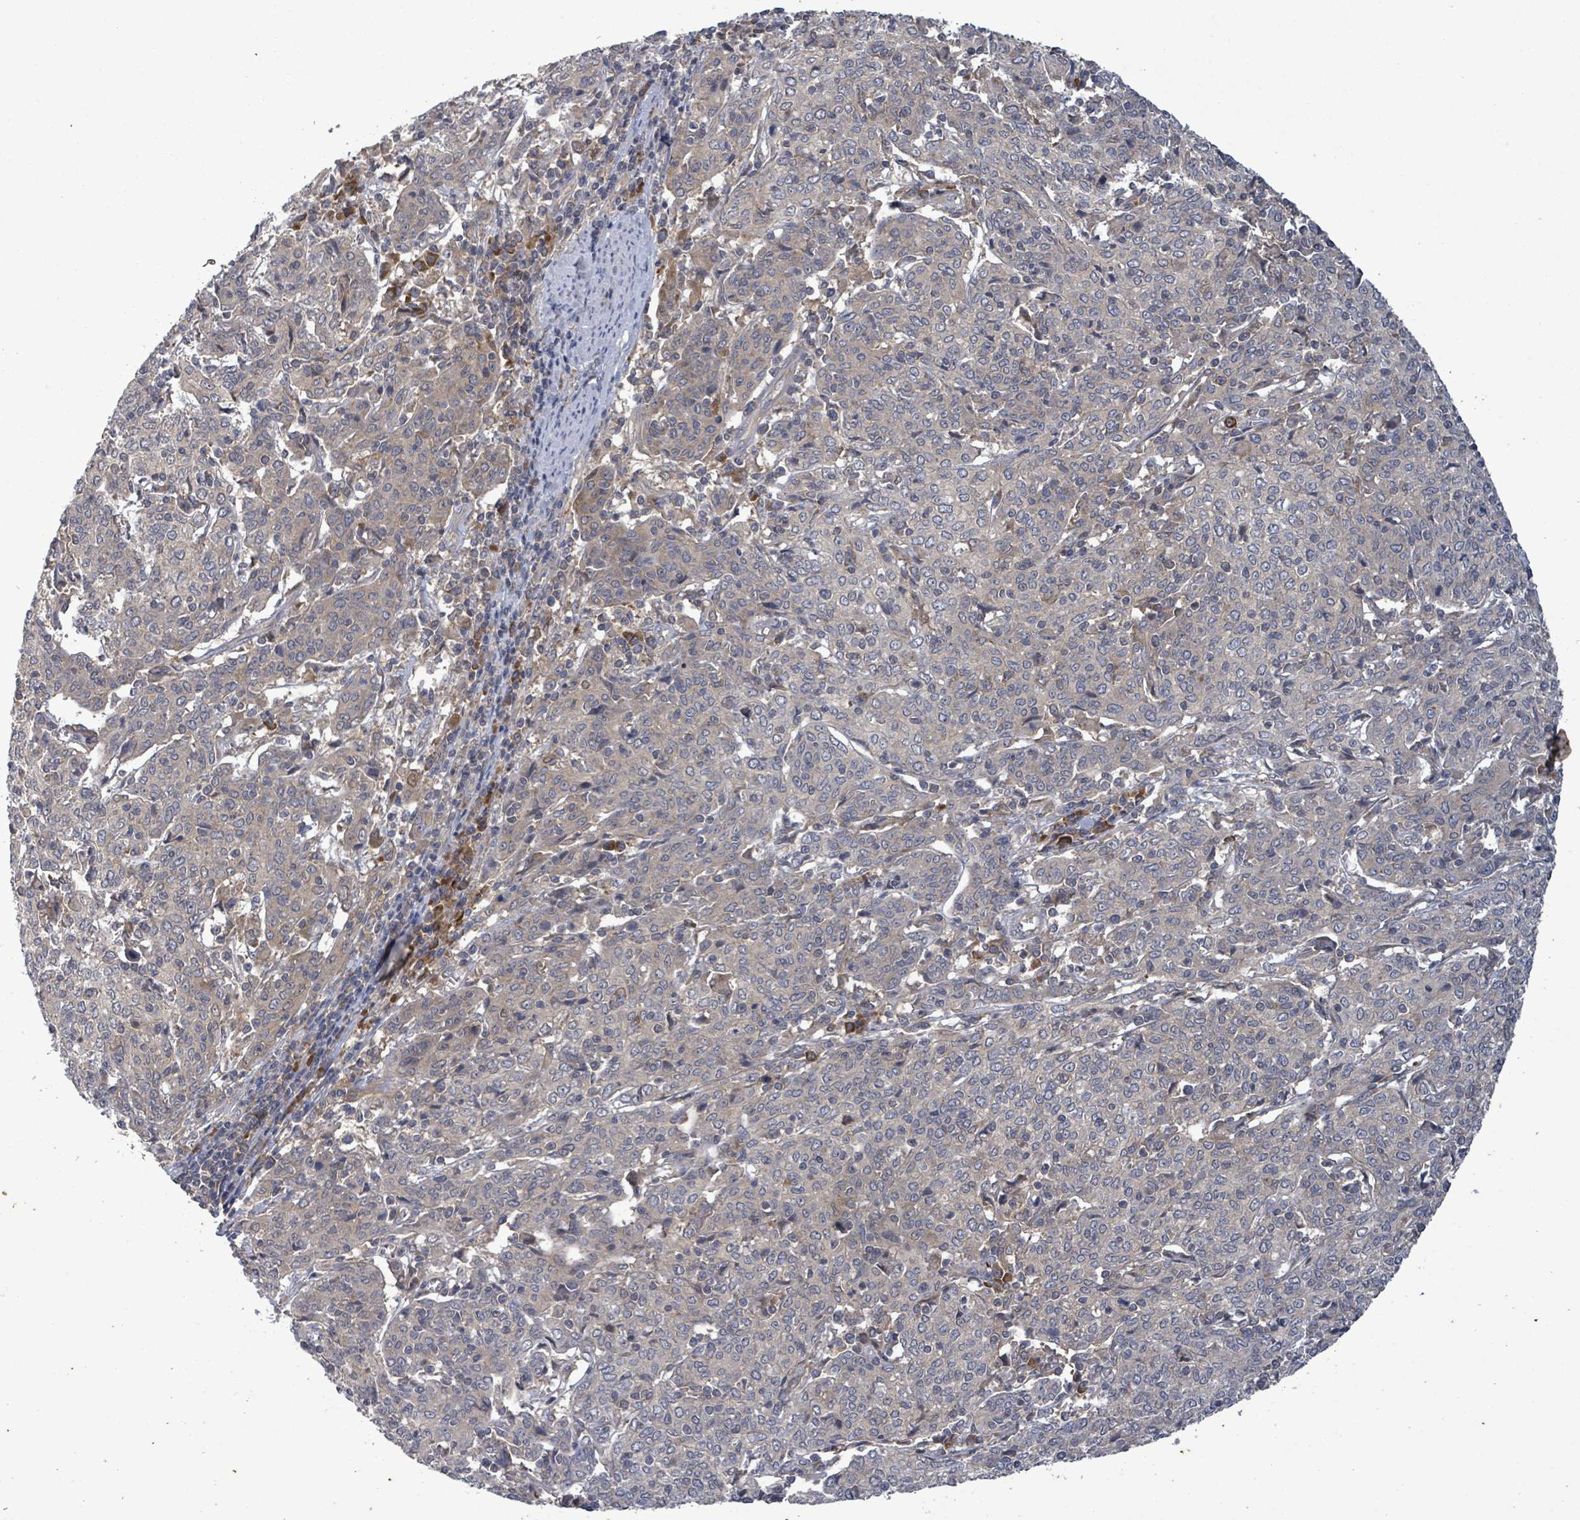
{"staining": {"intensity": "moderate", "quantity": "25%-75%", "location": "cytoplasmic/membranous"}, "tissue": "cervical cancer", "cell_type": "Tumor cells", "image_type": "cancer", "snomed": [{"axis": "morphology", "description": "Squamous cell carcinoma, NOS"}, {"axis": "topography", "description": "Cervix"}], "caption": "Immunohistochemical staining of human squamous cell carcinoma (cervical) shows medium levels of moderate cytoplasmic/membranous protein expression in about 25%-75% of tumor cells. (Brightfield microscopy of DAB IHC at high magnification).", "gene": "SERPINE3", "patient": {"sex": "female", "age": 67}}